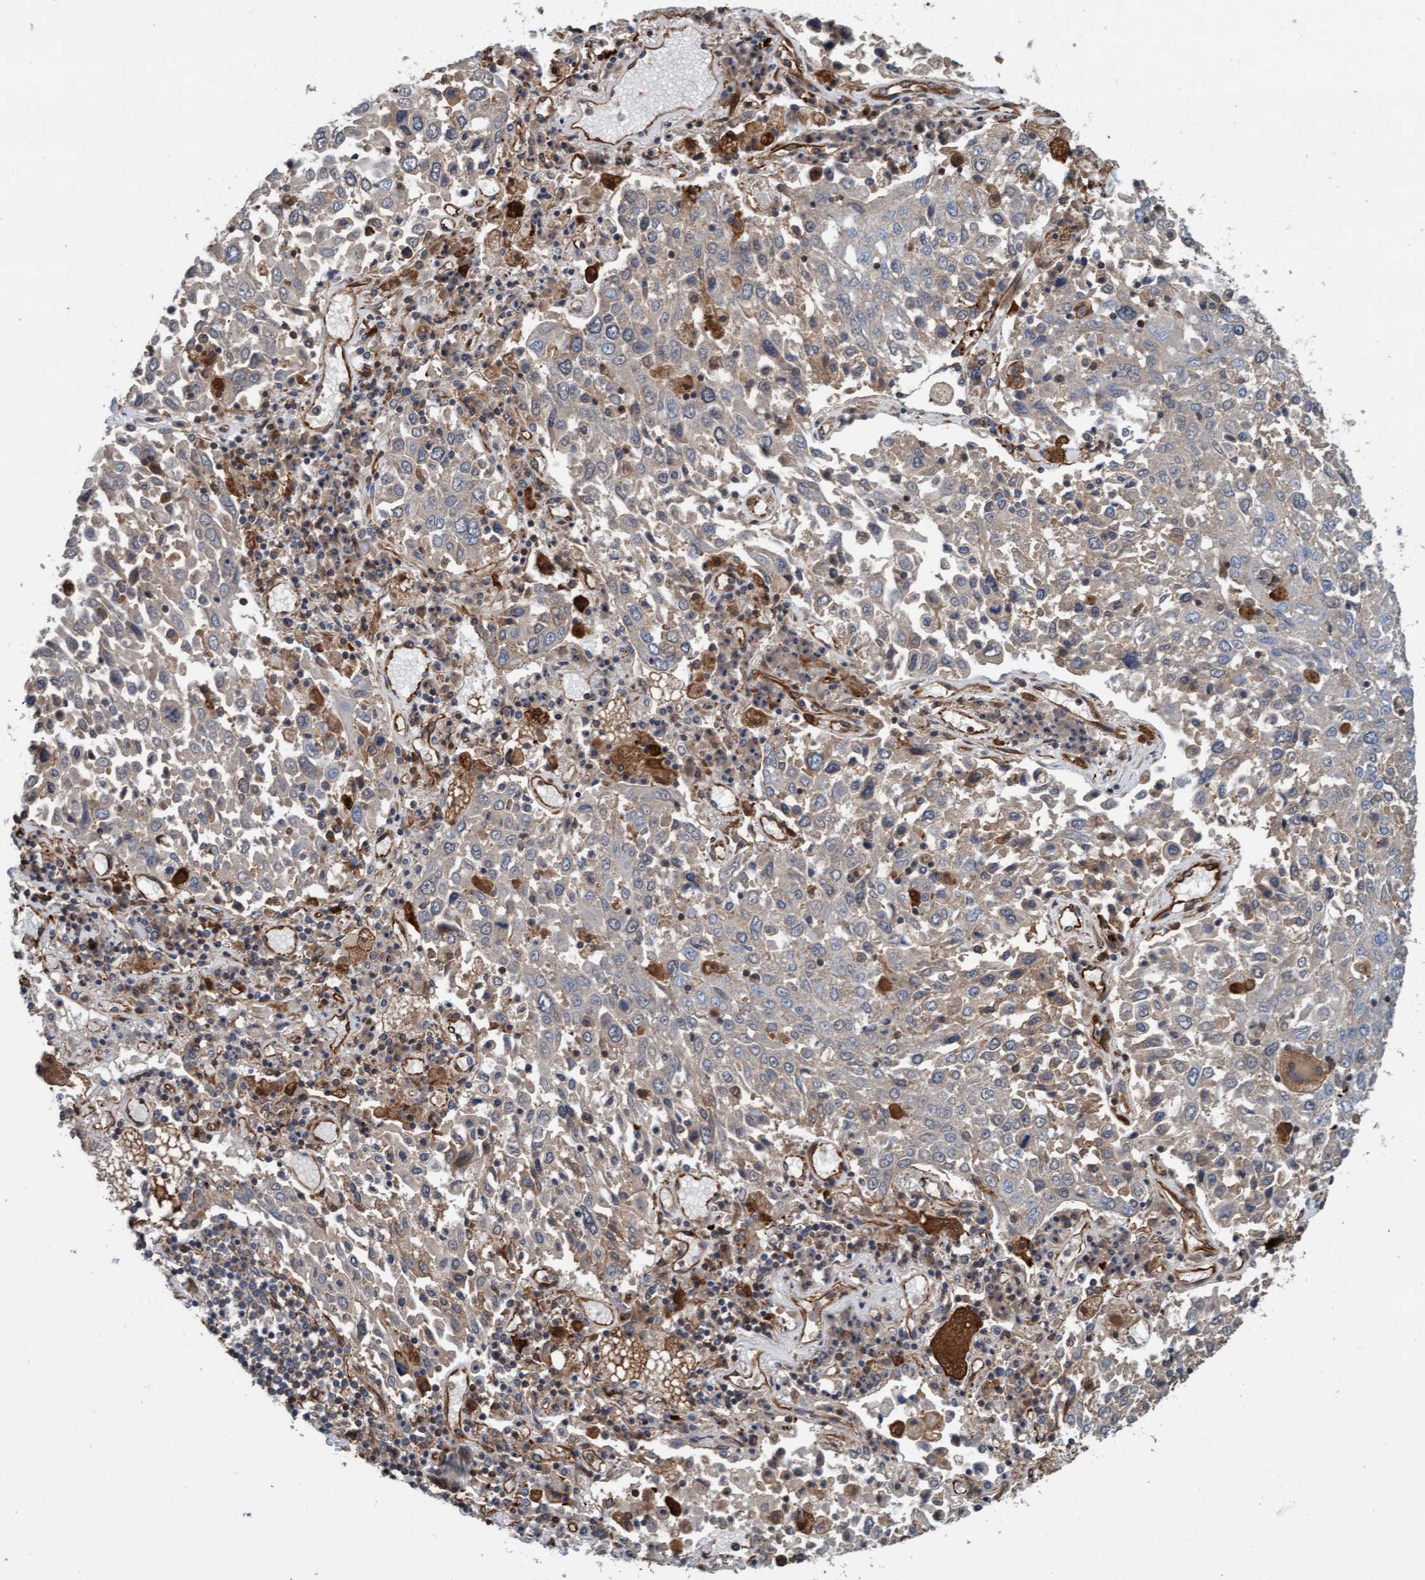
{"staining": {"intensity": "weak", "quantity": "<25%", "location": "cytoplasmic/membranous"}, "tissue": "lung cancer", "cell_type": "Tumor cells", "image_type": "cancer", "snomed": [{"axis": "morphology", "description": "Squamous cell carcinoma, NOS"}, {"axis": "topography", "description": "Lung"}], "caption": "Histopathology image shows no protein expression in tumor cells of lung cancer tissue.", "gene": "STXBP4", "patient": {"sex": "male", "age": 65}}